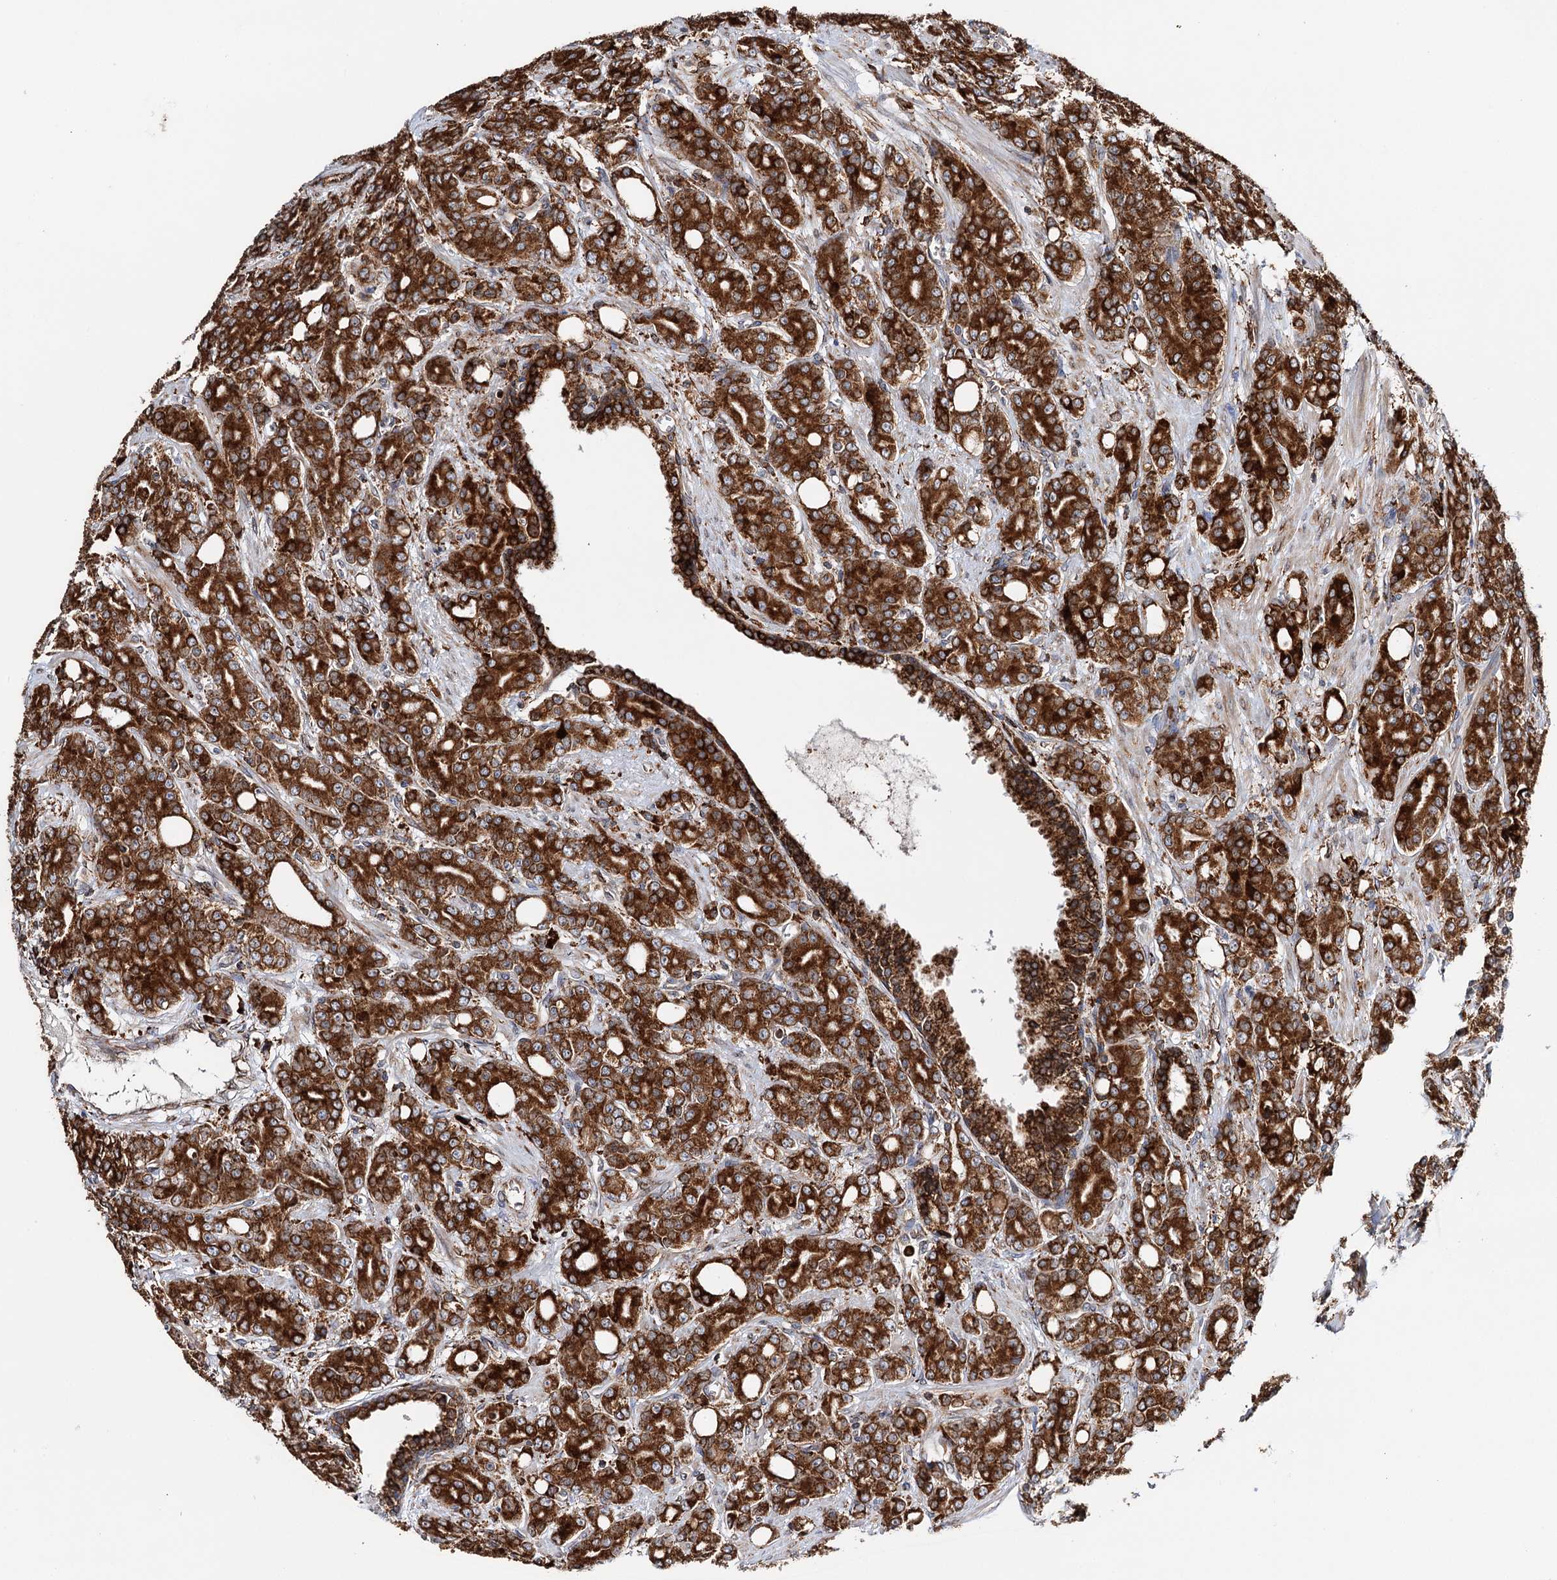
{"staining": {"intensity": "strong", "quantity": ">75%", "location": "cytoplasmic/membranous"}, "tissue": "prostate cancer", "cell_type": "Tumor cells", "image_type": "cancer", "snomed": [{"axis": "morphology", "description": "Adenocarcinoma, High grade"}, {"axis": "topography", "description": "Prostate"}], "caption": "This micrograph exhibits immunohistochemistry (IHC) staining of human adenocarcinoma (high-grade) (prostate), with high strong cytoplasmic/membranous positivity in approximately >75% of tumor cells.", "gene": "ERP29", "patient": {"sex": "male", "age": 62}}